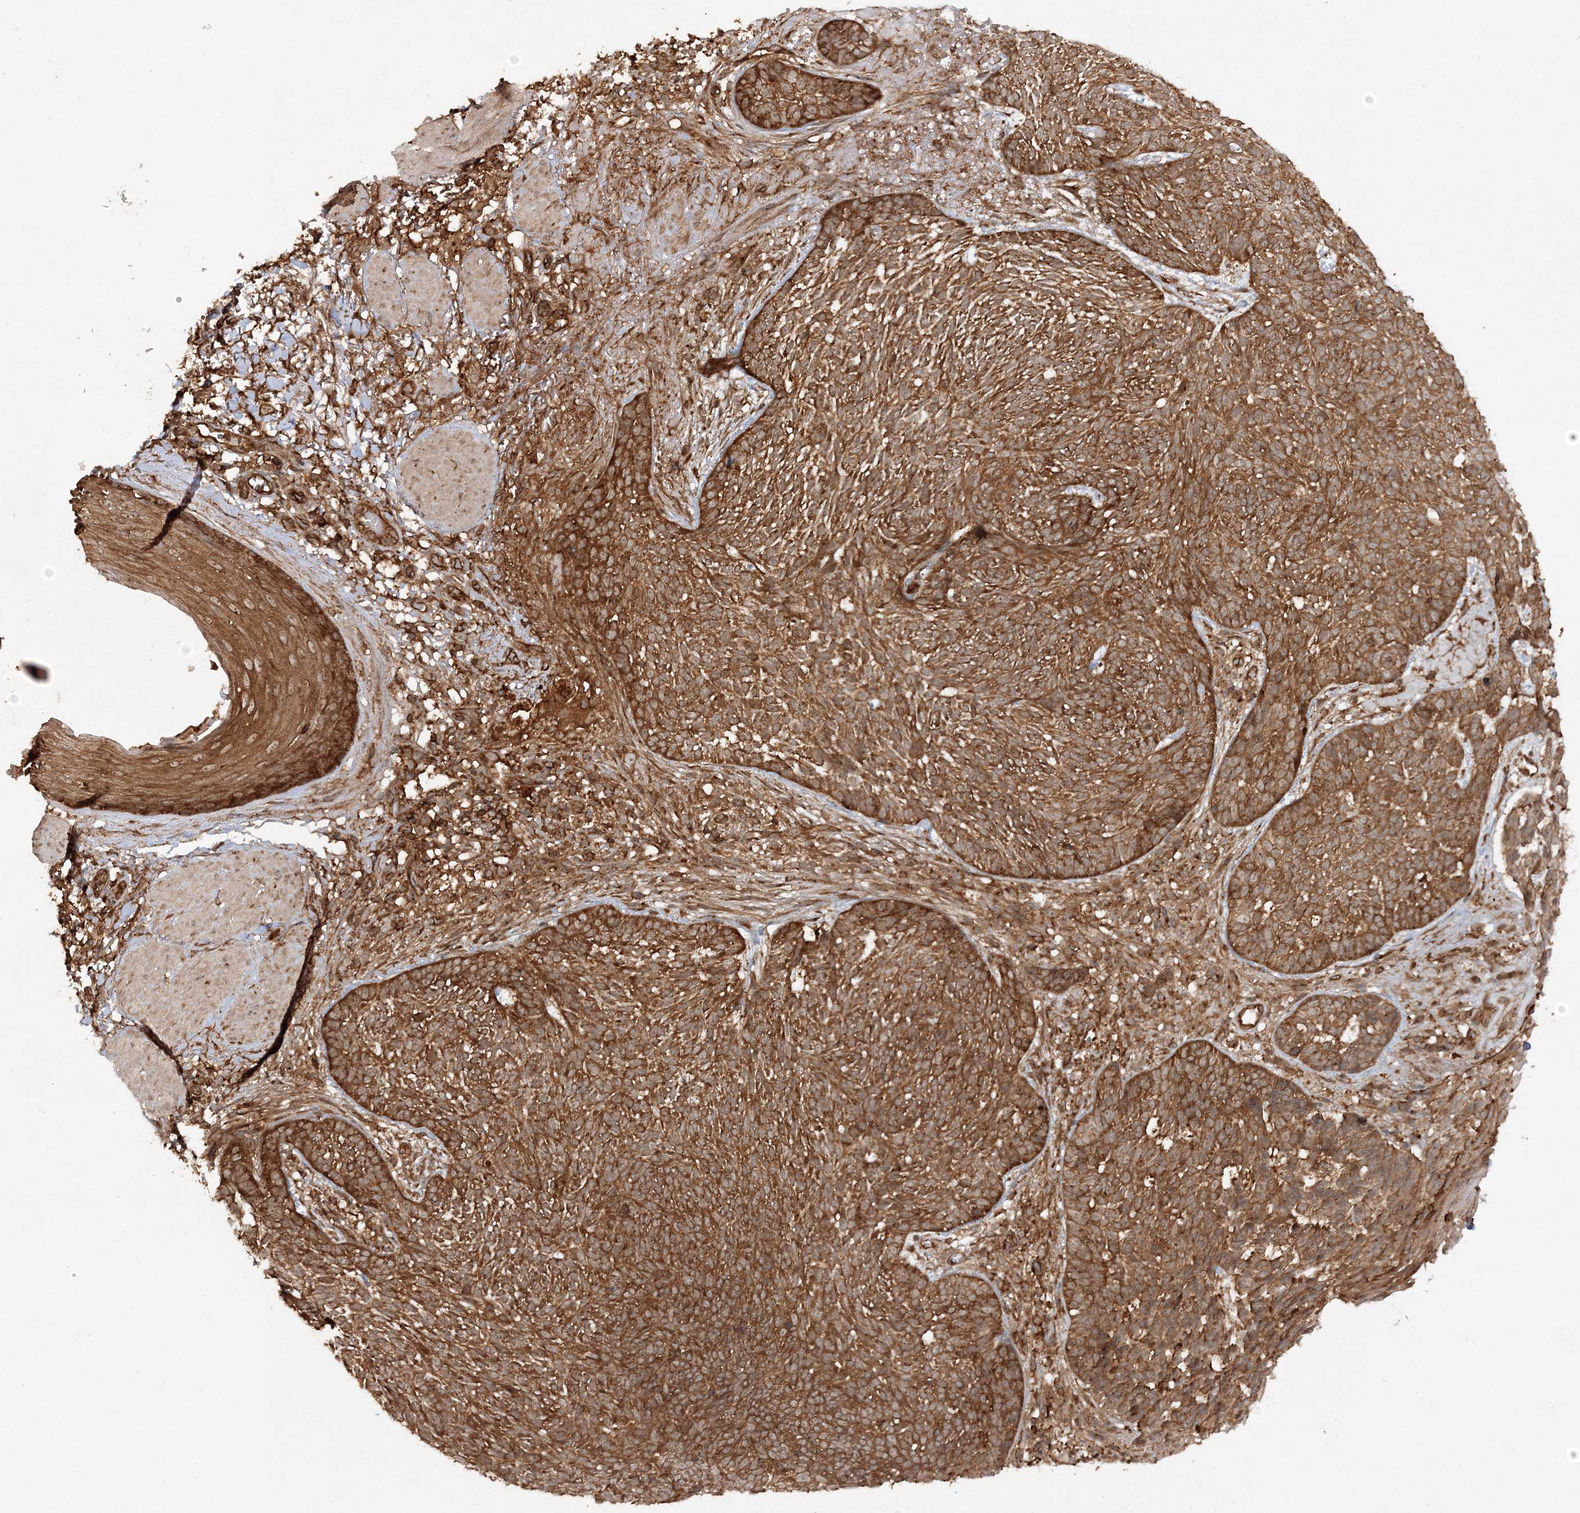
{"staining": {"intensity": "strong", "quantity": ">75%", "location": "cytoplasmic/membranous"}, "tissue": "skin cancer", "cell_type": "Tumor cells", "image_type": "cancer", "snomed": [{"axis": "morphology", "description": "Normal tissue, NOS"}, {"axis": "morphology", "description": "Basal cell carcinoma"}, {"axis": "topography", "description": "Skin"}], "caption": "An image of human skin cancer (basal cell carcinoma) stained for a protein reveals strong cytoplasmic/membranous brown staining in tumor cells. Using DAB (3,3'-diaminobenzidine) (brown) and hematoxylin (blue) stains, captured at high magnification using brightfield microscopy.", "gene": "WDR37", "patient": {"sex": "male", "age": 64}}